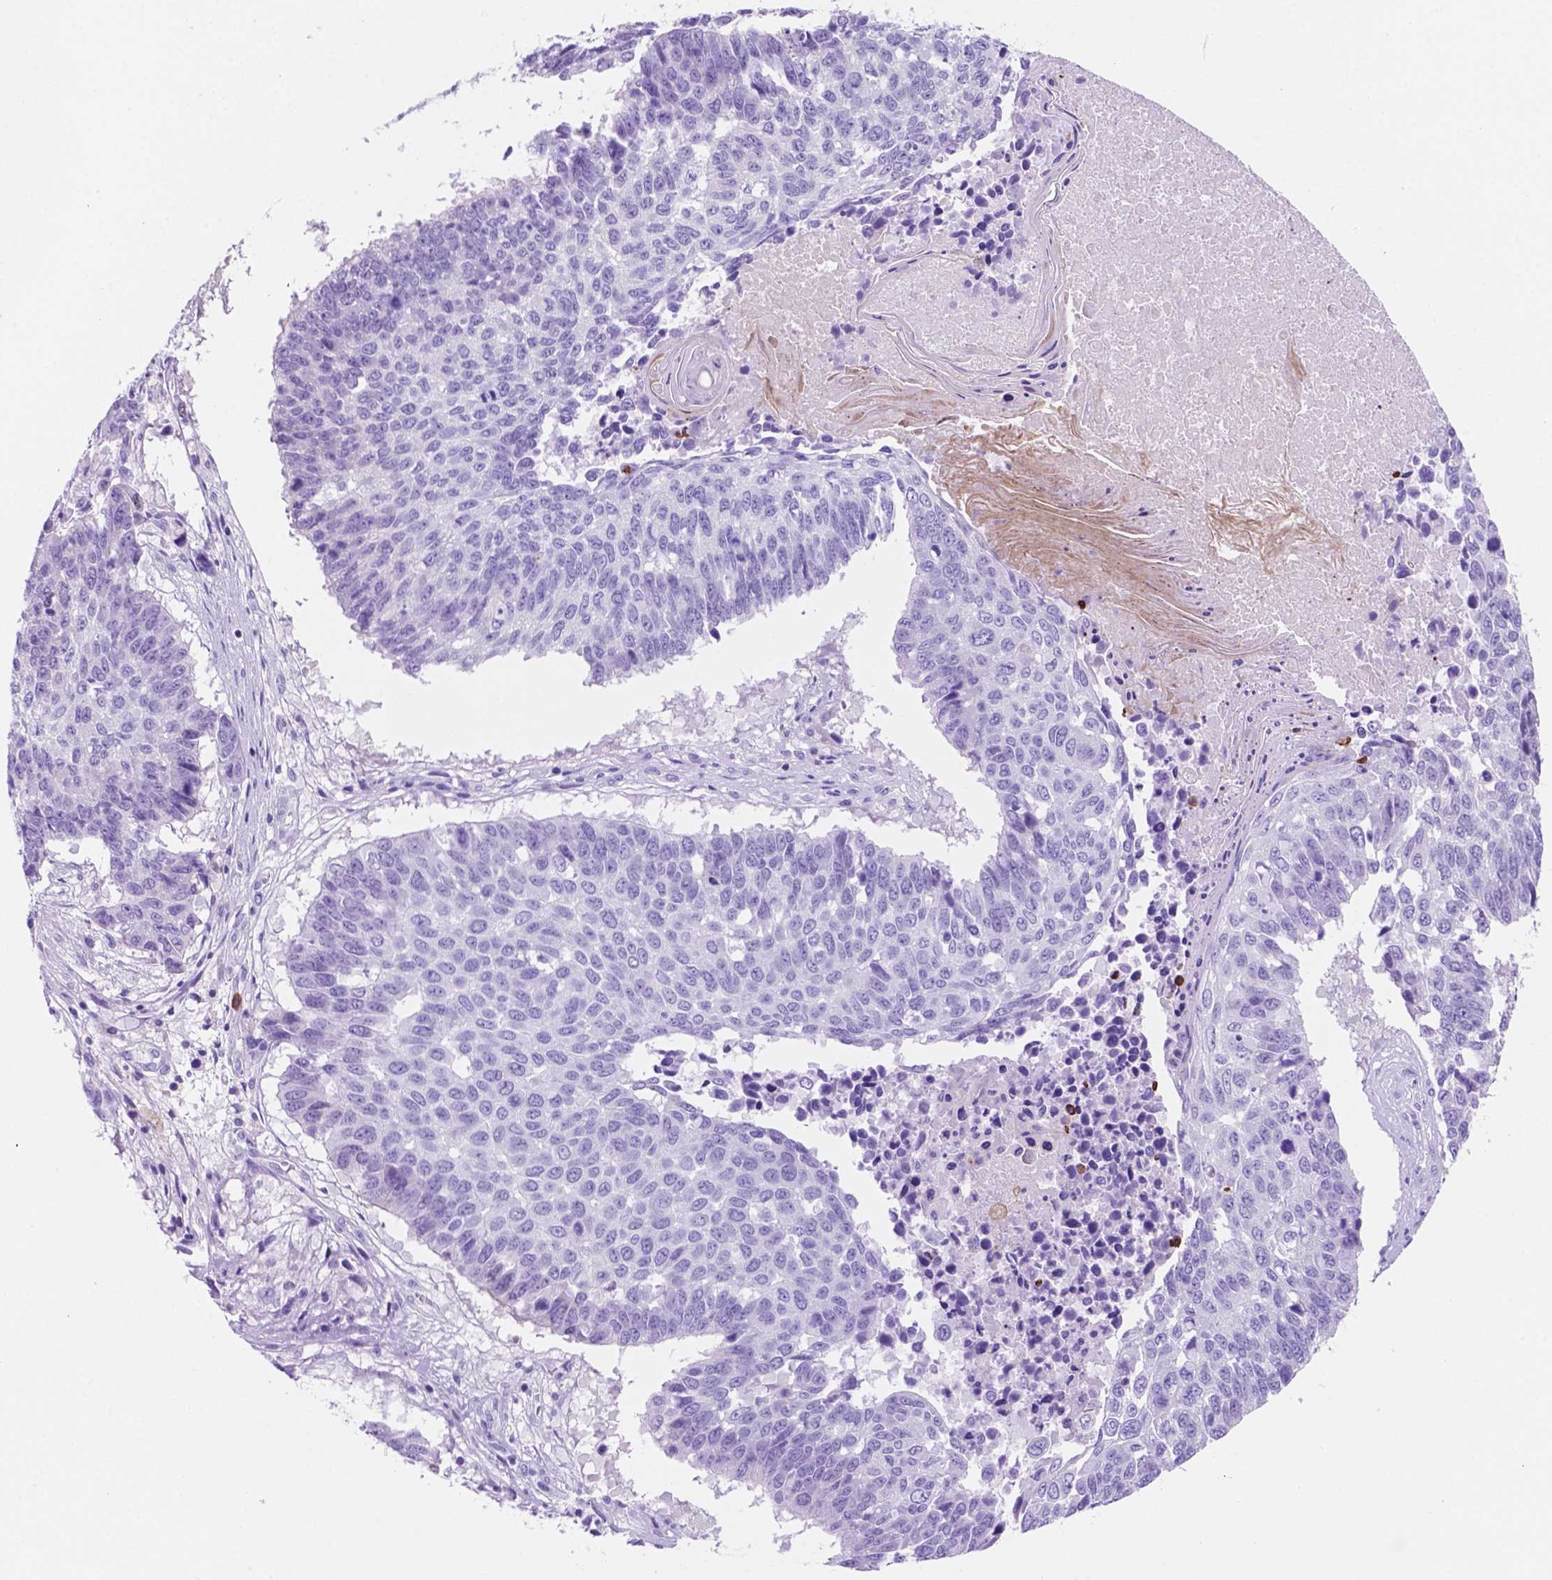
{"staining": {"intensity": "negative", "quantity": "none", "location": "none"}, "tissue": "lung cancer", "cell_type": "Tumor cells", "image_type": "cancer", "snomed": [{"axis": "morphology", "description": "Squamous cell carcinoma, NOS"}, {"axis": "topography", "description": "Lung"}], "caption": "Lung squamous cell carcinoma stained for a protein using immunohistochemistry (IHC) reveals no staining tumor cells.", "gene": "FOXB2", "patient": {"sex": "male", "age": 73}}